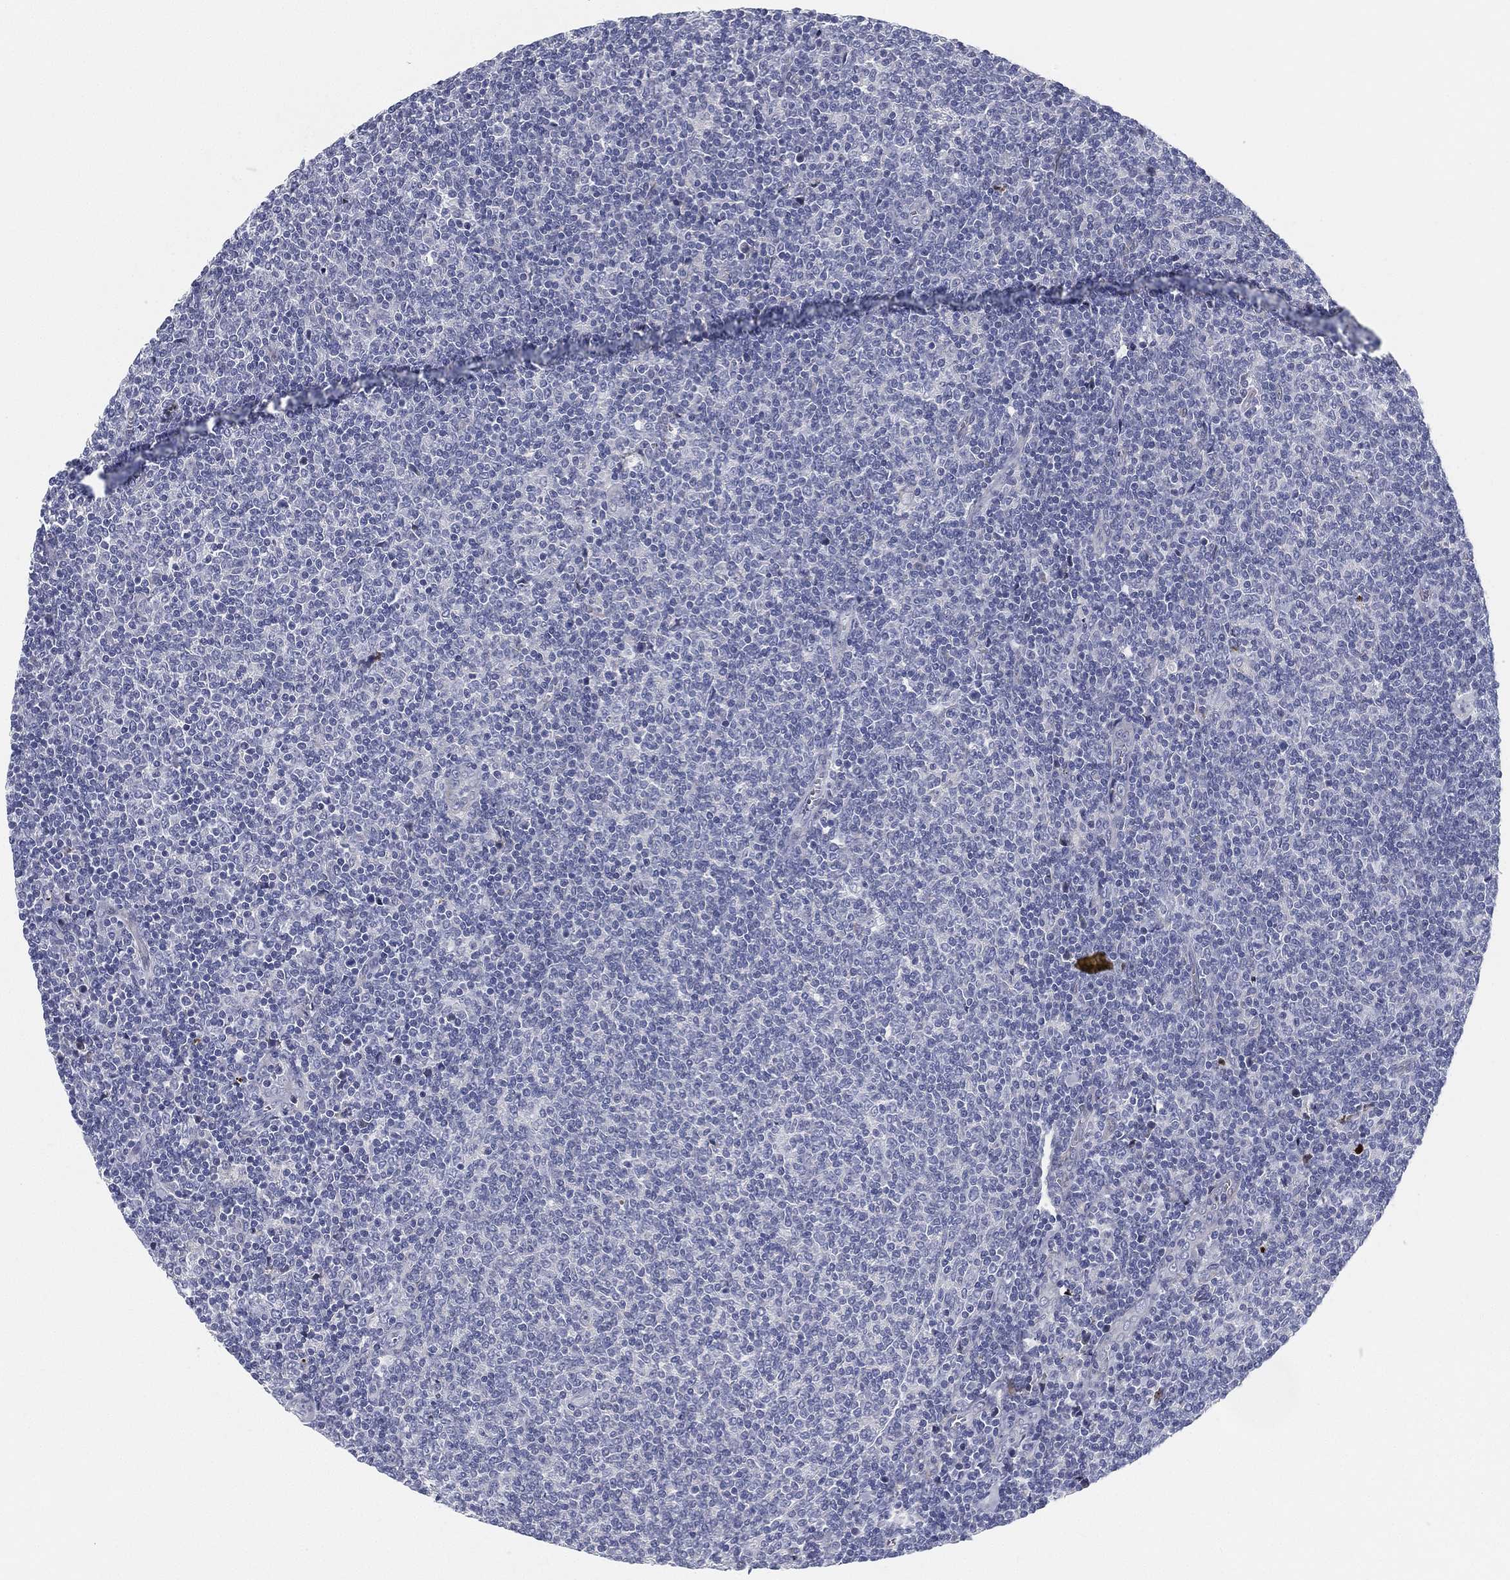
{"staining": {"intensity": "negative", "quantity": "none", "location": "none"}, "tissue": "lymphoma", "cell_type": "Tumor cells", "image_type": "cancer", "snomed": [{"axis": "morphology", "description": "Malignant lymphoma, non-Hodgkin's type, Low grade"}, {"axis": "topography", "description": "Lymph node"}], "caption": "This is a image of immunohistochemistry (IHC) staining of malignant lymphoma, non-Hodgkin's type (low-grade), which shows no positivity in tumor cells.", "gene": "SPPL2C", "patient": {"sex": "male", "age": 52}}